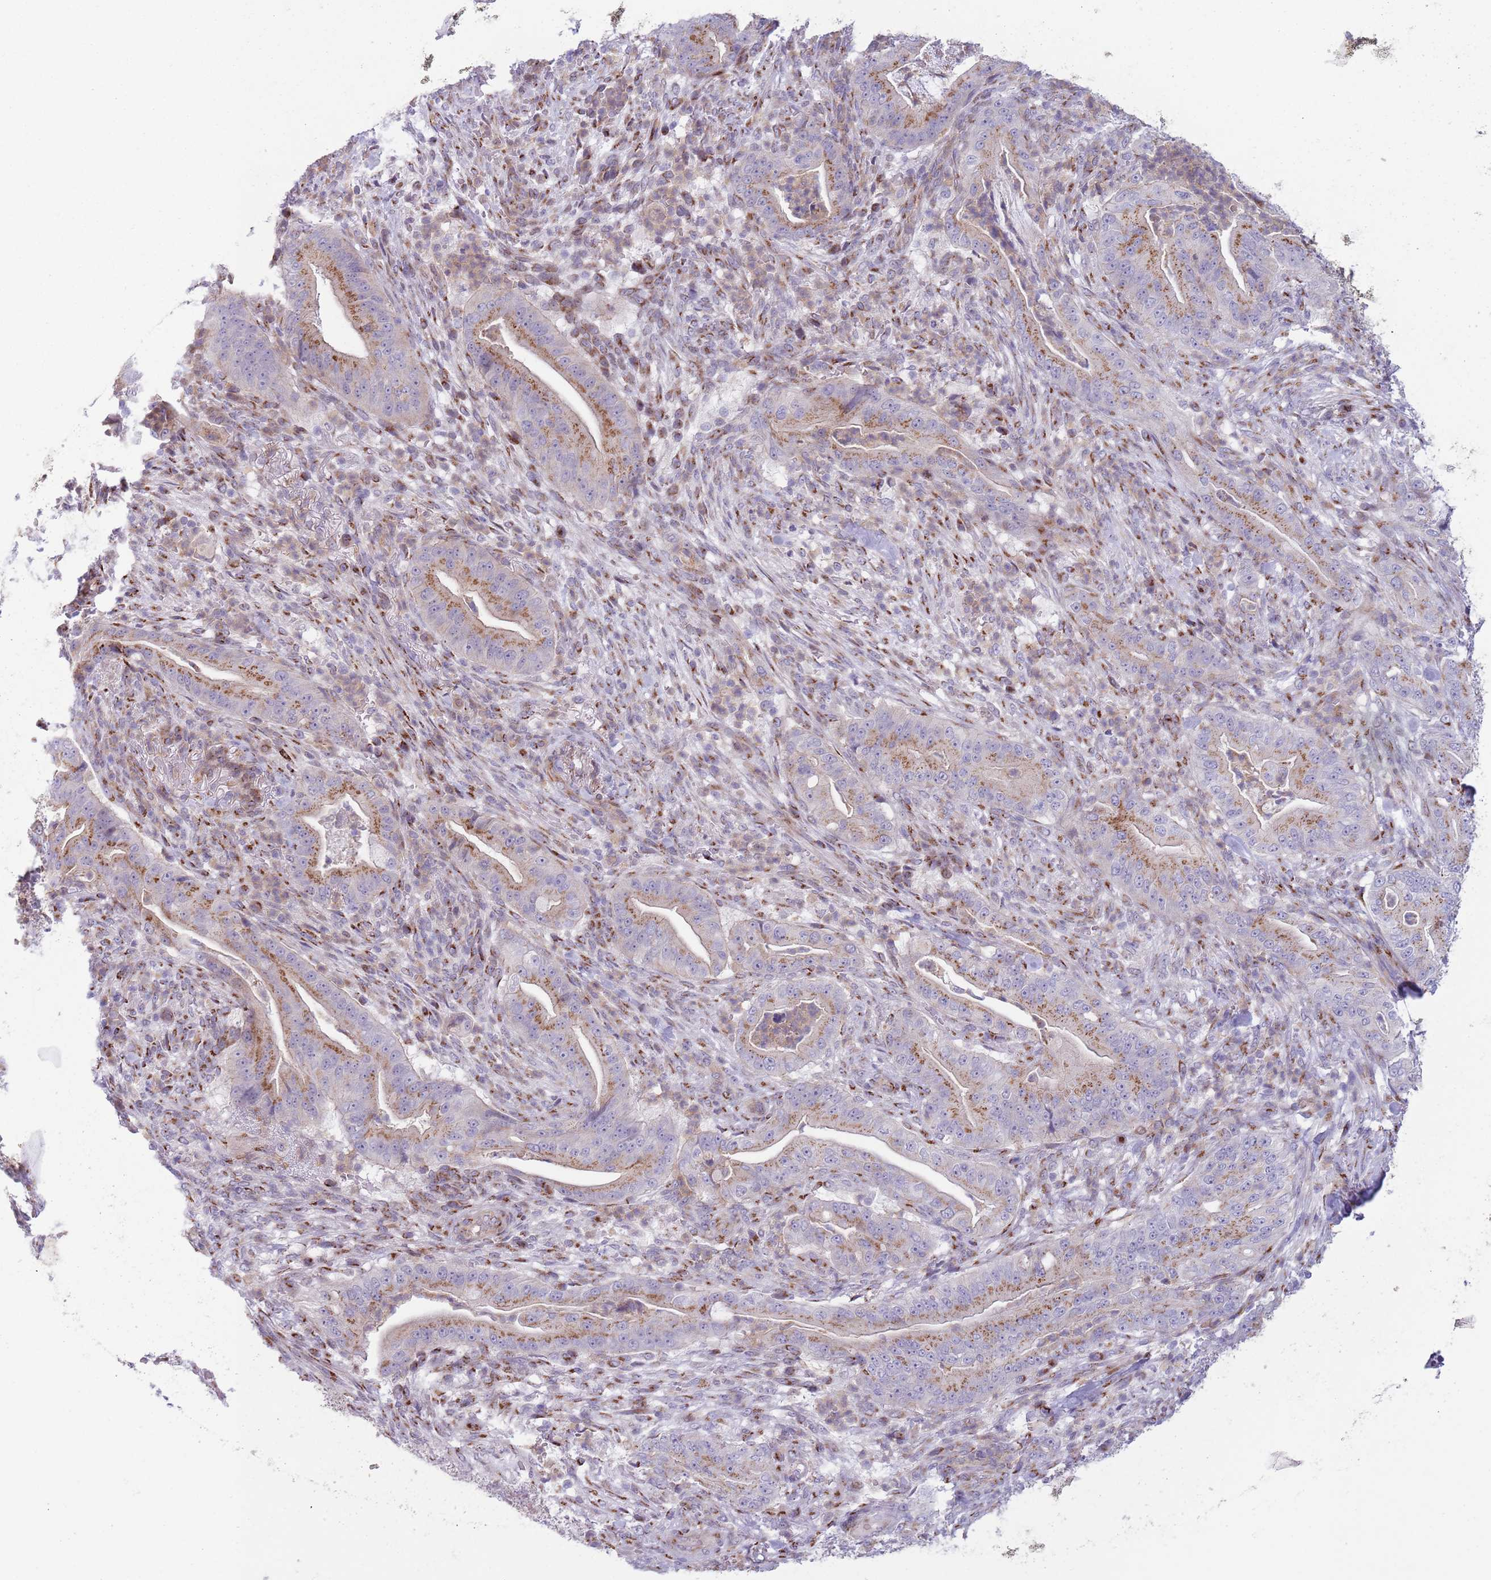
{"staining": {"intensity": "strong", "quantity": "25%-75%", "location": "cytoplasmic/membranous"}, "tissue": "pancreatic cancer", "cell_type": "Tumor cells", "image_type": "cancer", "snomed": [{"axis": "morphology", "description": "Adenocarcinoma, NOS"}, {"axis": "topography", "description": "Pancreas"}], "caption": "IHC (DAB) staining of pancreatic adenocarcinoma exhibits strong cytoplasmic/membranous protein expression in approximately 25%-75% of tumor cells.", "gene": "C20orf96", "patient": {"sex": "male", "age": 71}}